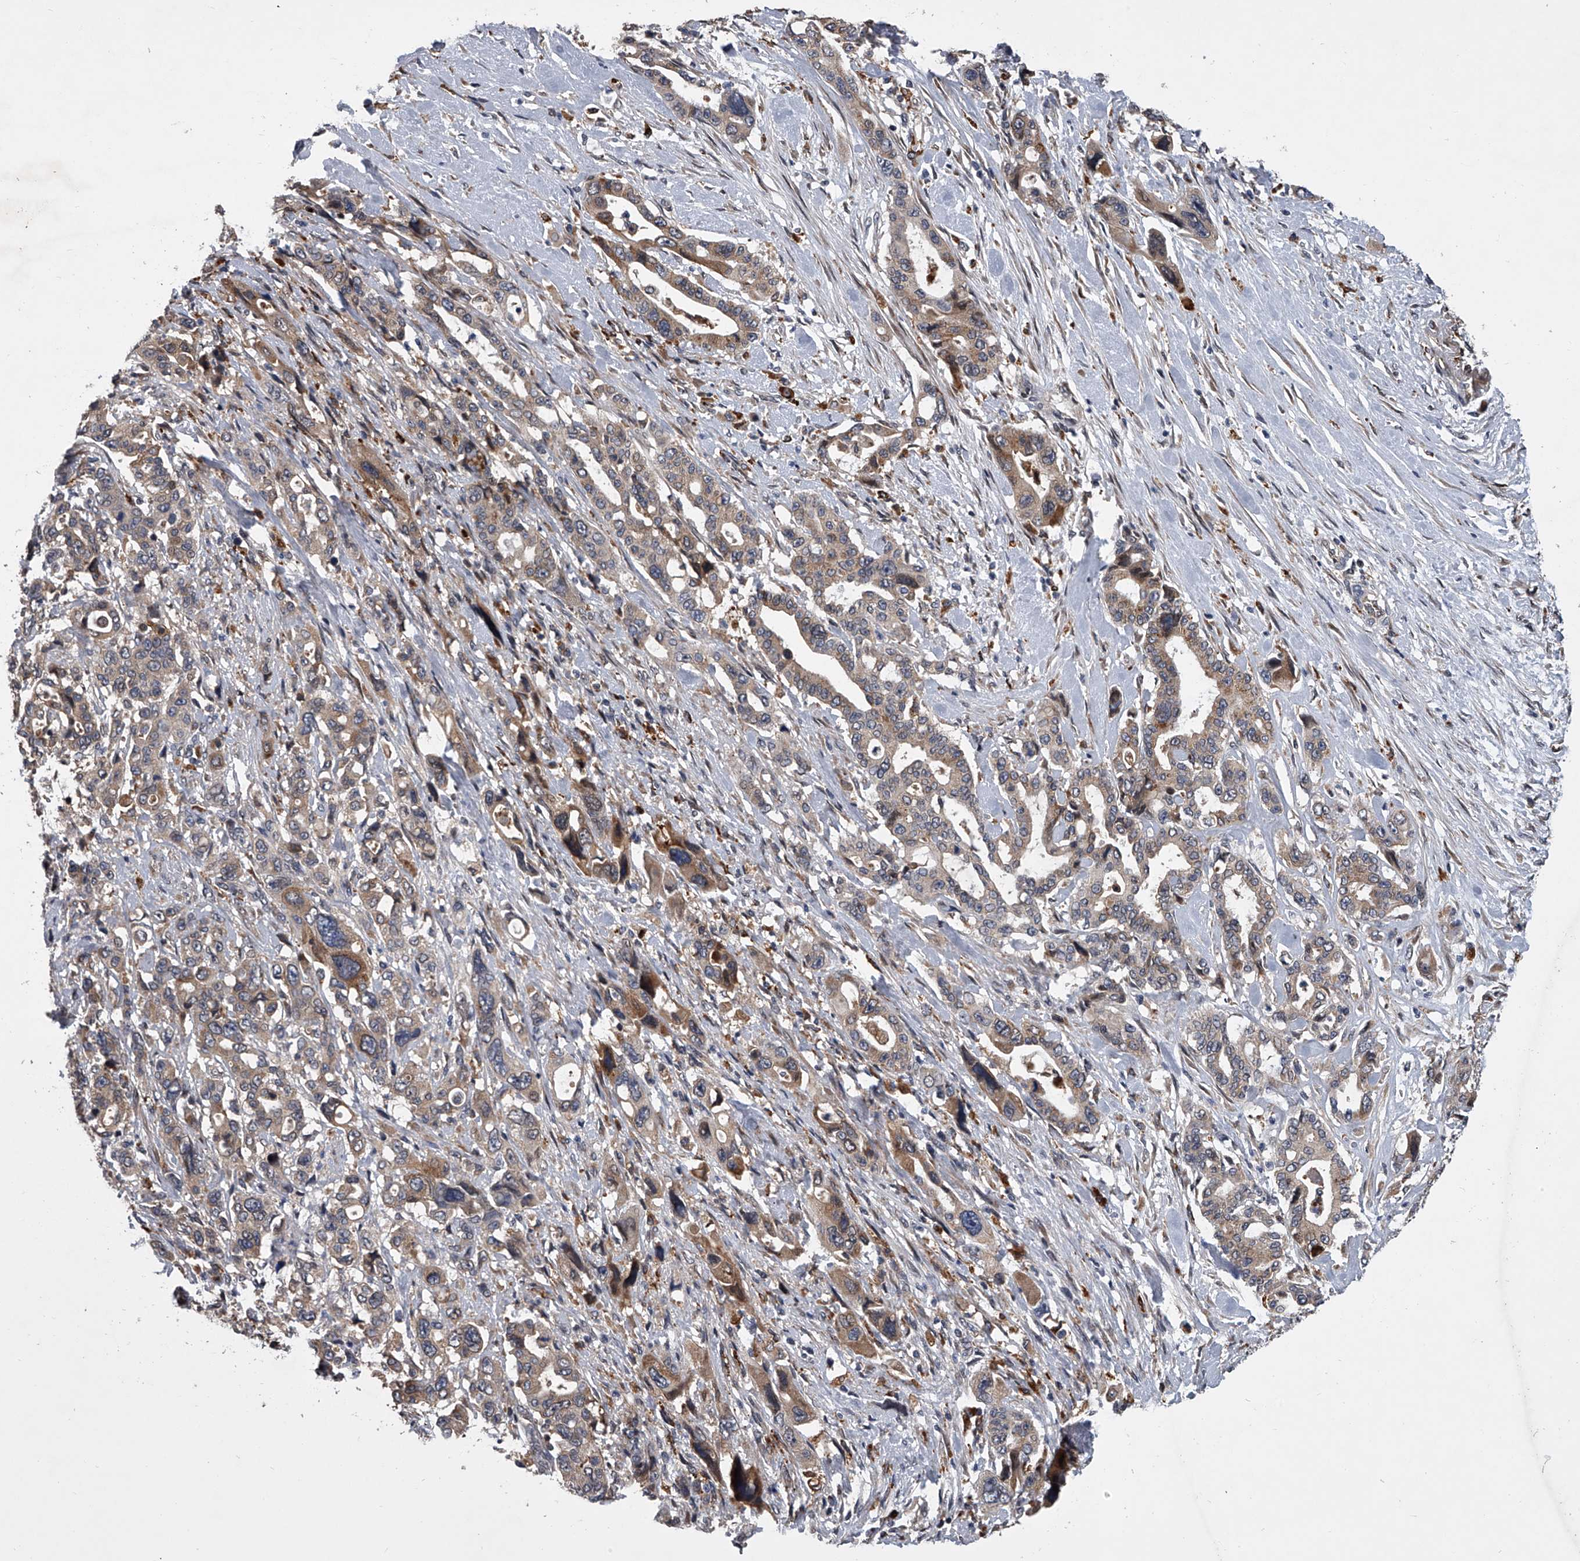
{"staining": {"intensity": "moderate", "quantity": "25%-75%", "location": "cytoplasmic/membranous"}, "tissue": "pancreatic cancer", "cell_type": "Tumor cells", "image_type": "cancer", "snomed": [{"axis": "morphology", "description": "Adenocarcinoma, NOS"}, {"axis": "topography", "description": "Pancreas"}], "caption": "This photomicrograph exhibits pancreatic cancer (adenocarcinoma) stained with immunohistochemistry to label a protein in brown. The cytoplasmic/membranous of tumor cells show moderate positivity for the protein. Nuclei are counter-stained blue.", "gene": "TRIM8", "patient": {"sex": "male", "age": 46}}